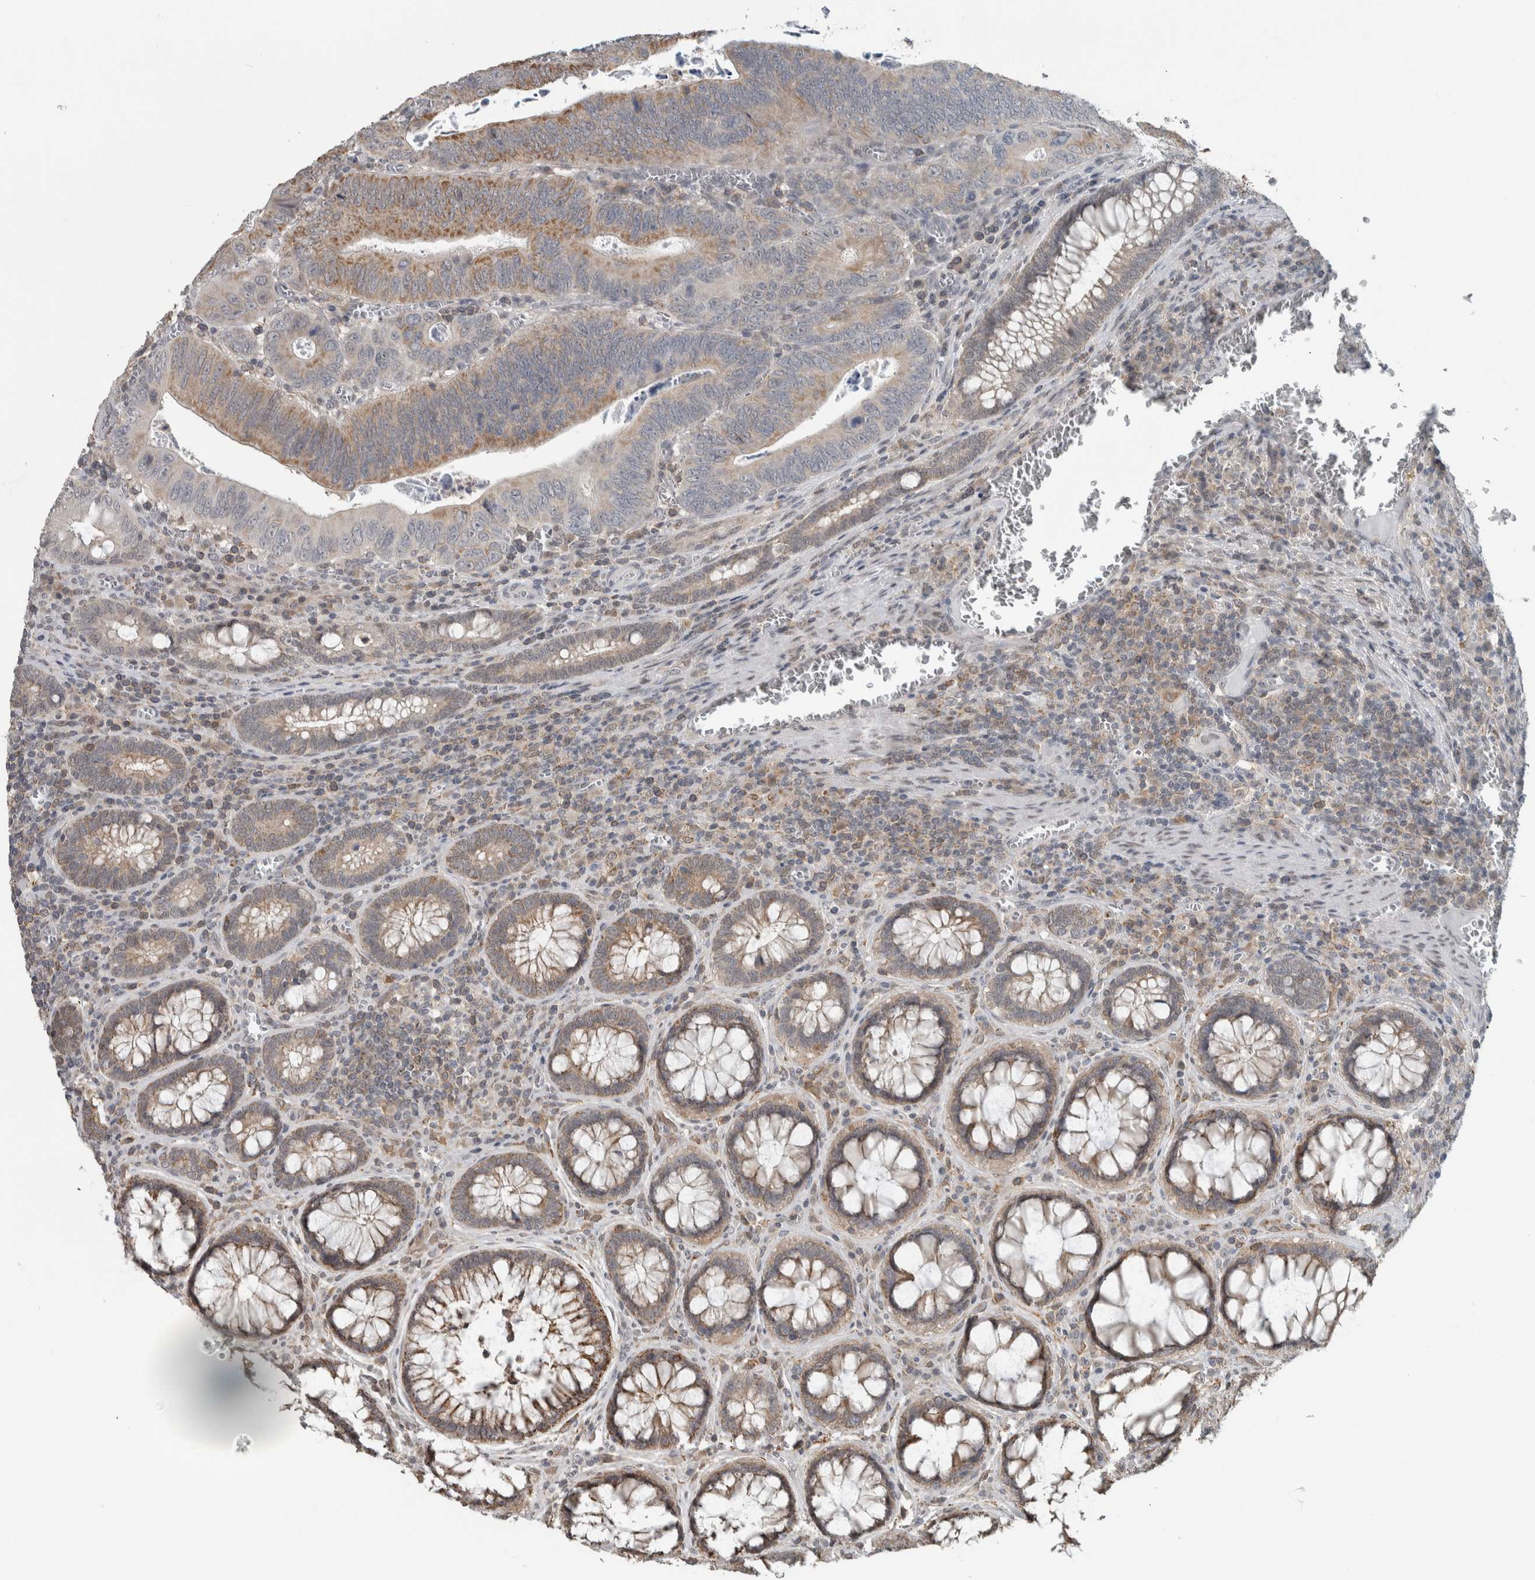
{"staining": {"intensity": "moderate", "quantity": "<25%", "location": "cytoplasmic/membranous"}, "tissue": "colorectal cancer", "cell_type": "Tumor cells", "image_type": "cancer", "snomed": [{"axis": "morphology", "description": "Inflammation, NOS"}, {"axis": "morphology", "description": "Adenocarcinoma, NOS"}, {"axis": "topography", "description": "Colon"}], "caption": "Immunohistochemical staining of human colorectal adenocarcinoma reveals moderate cytoplasmic/membranous protein staining in about <25% of tumor cells.", "gene": "ACSF2", "patient": {"sex": "male", "age": 72}}